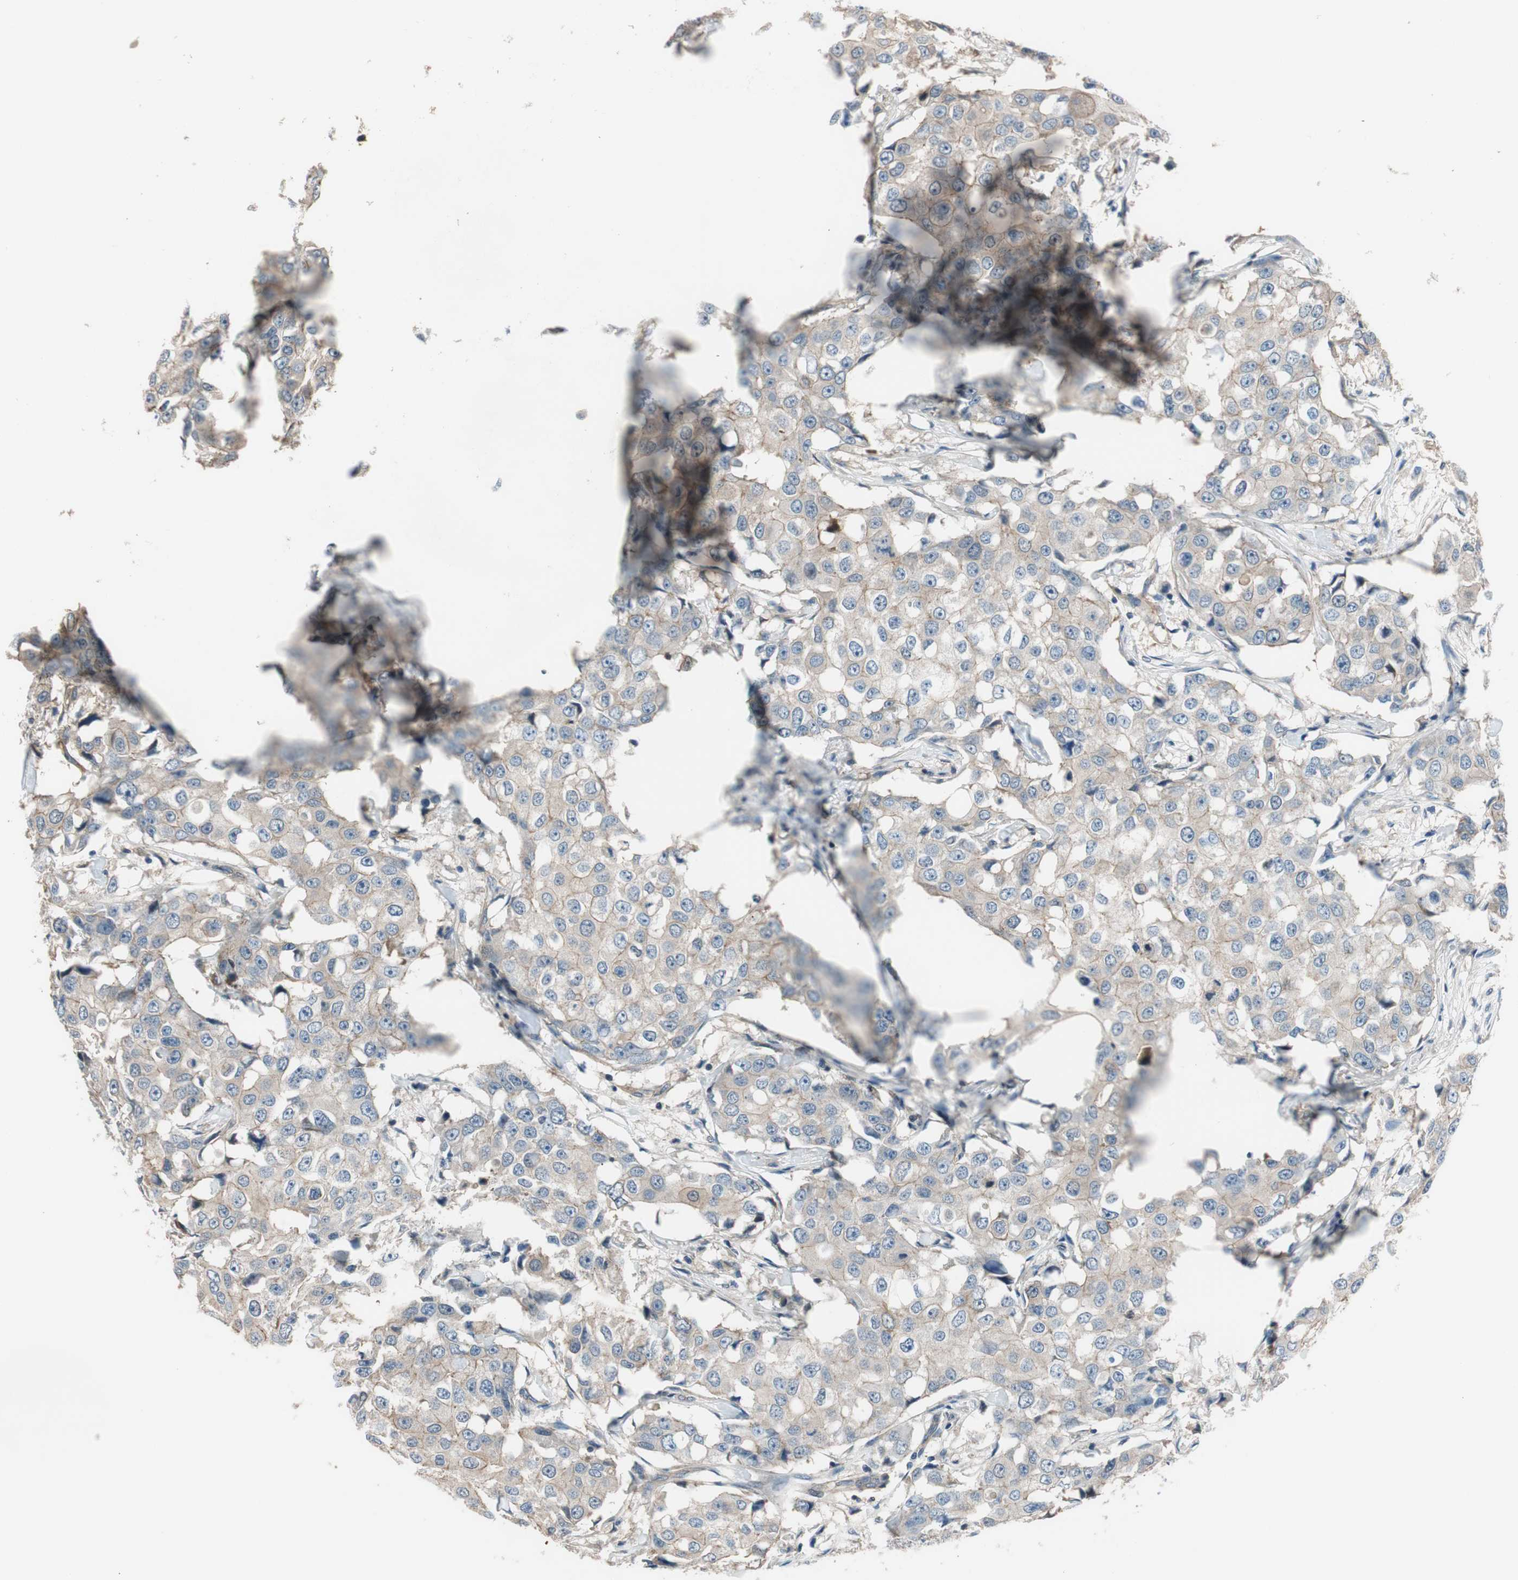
{"staining": {"intensity": "weak", "quantity": ">75%", "location": "cytoplasmic/membranous"}, "tissue": "breast cancer", "cell_type": "Tumor cells", "image_type": "cancer", "snomed": [{"axis": "morphology", "description": "Duct carcinoma"}, {"axis": "topography", "description": "Breast"}], "caption": "Intraductal carcinoma (breast) stained with immunohistochemistry (IHC) shows weak cytoplasmic/membranous expression in about >75% of tumor cells. Using DAB (3,3'-diaminobenzidine) (brown) and hematoxylin (blue) stains, captured at high magnification using brightfield microscopy.", "gene": "CALML3", "patient": {"sex": "female", "age": 27}}